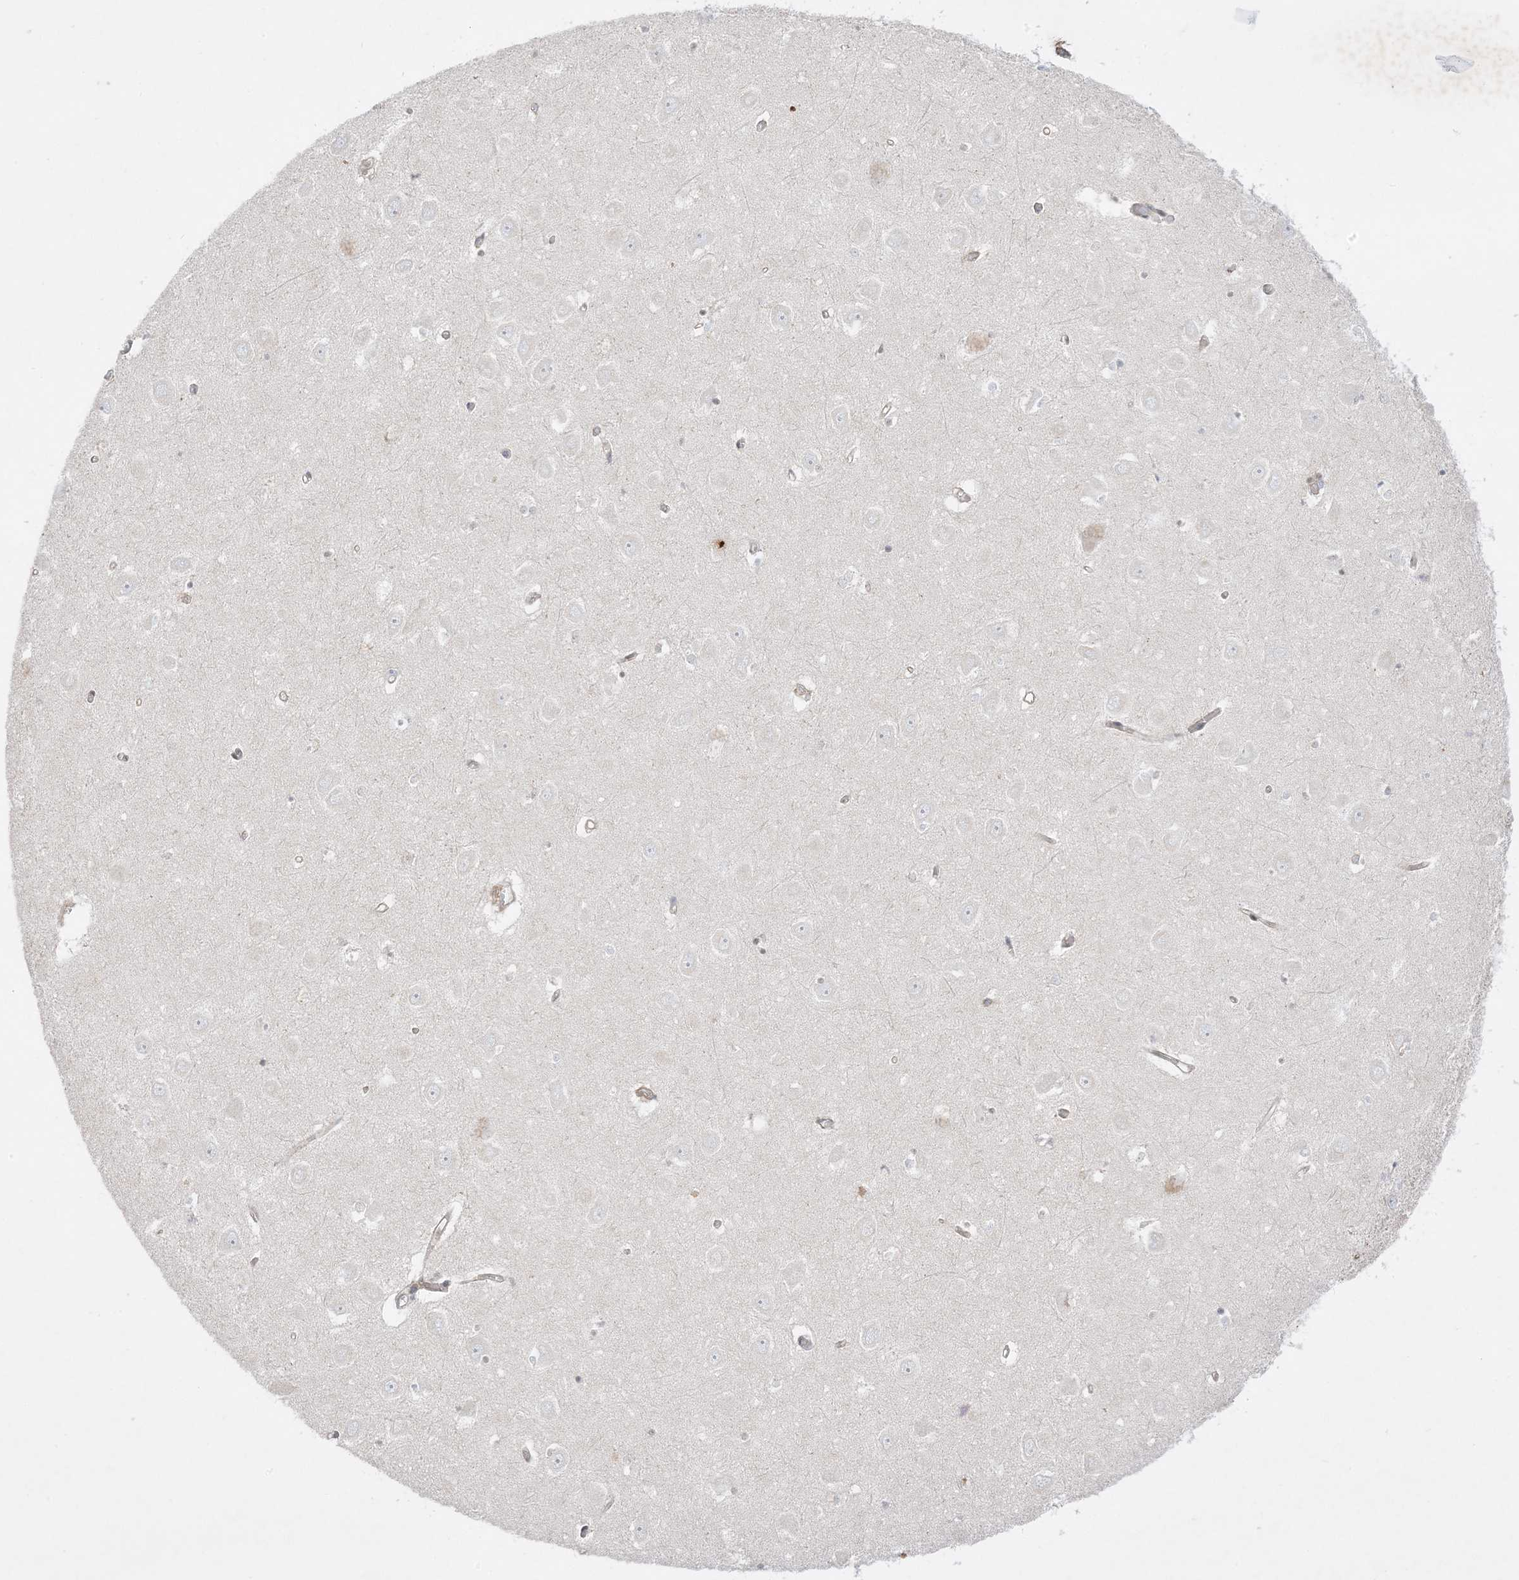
{"staining": {"intensity": "negative", "quantity": "none", "location": "none"}, "tissue": "hippocampus", "cell_type": "Glial cells", "image_type": "normal", "snomed": [{"axis": "morphology", "description": "Normal tissue, NOS"}, {"axis": "topography", "description": "Hippocampus"}], "caption": "IHC histopathology image of normal hippocampus: hippocampus stained with DAB (3,3'-diaminobenzidine) demonstrates no significant protein staining in glial cells. Brightfield microscopy of immunohistochemistry (IHC) stained with DAB (brown) and hematoxylin (blue), captured at high magnification.", "gene": "PTK6", "patient": {"sex": "male", "age": 70}}